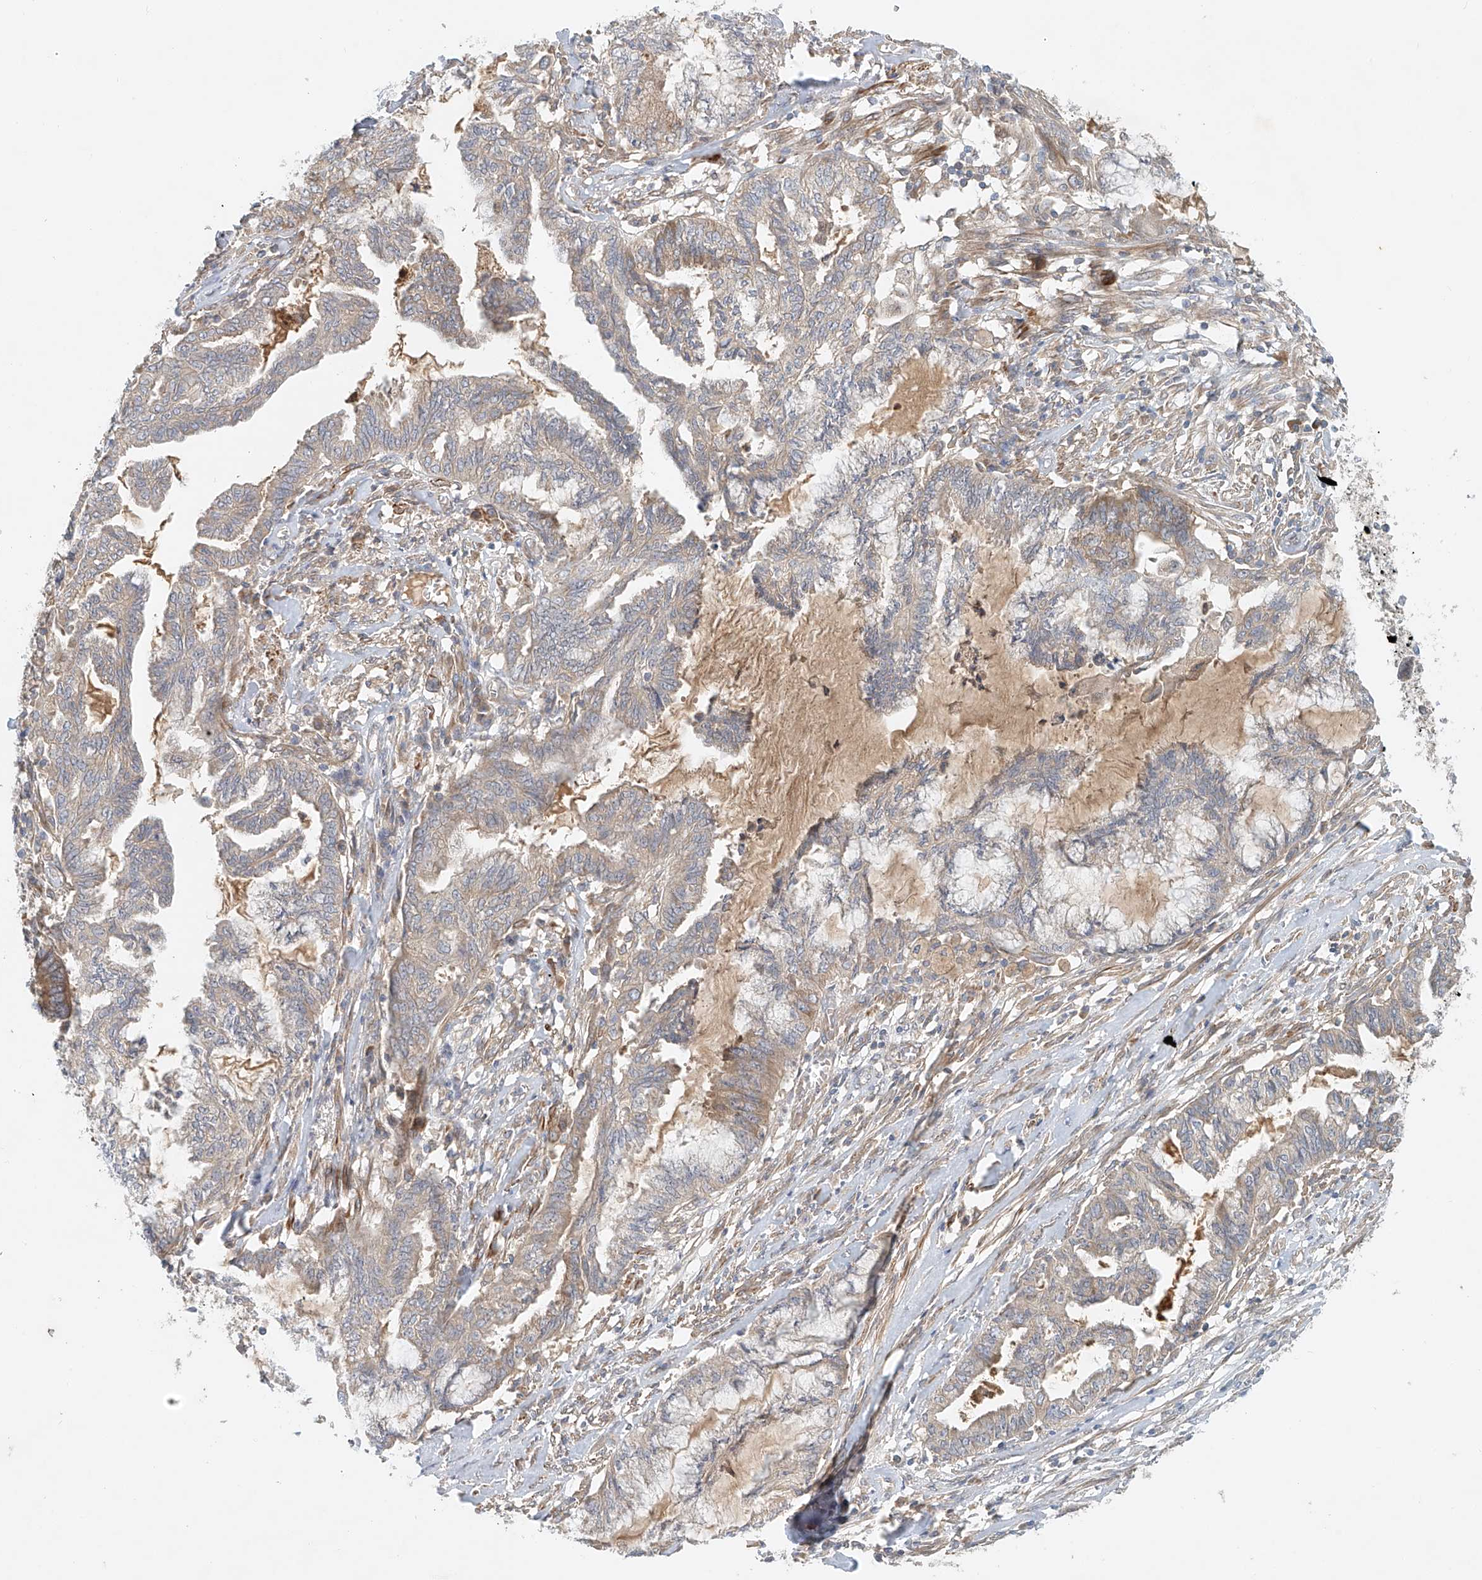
{"staining": {"intensity": "weak", "quantity": "<25%", "location": "cytoplasmic/membranous"}, "tissue": "endometrial cancer", "cell_type": "Tumor cells", "image_type": "cancer", "snomed": [{"axis": "morphology", "description": "Adenocarcinoma, NOS"}, {"axis": "topography", "description": "Endometrium"}], "caption": "High power microscopy histopathology image of an IHC histopathology image of endometrial cancer, revealing no significant expression in tumor cells. Nuclei are stained in blue.", "gene": "LYRM9", "patient": {"sex": "female", "age": 86}}